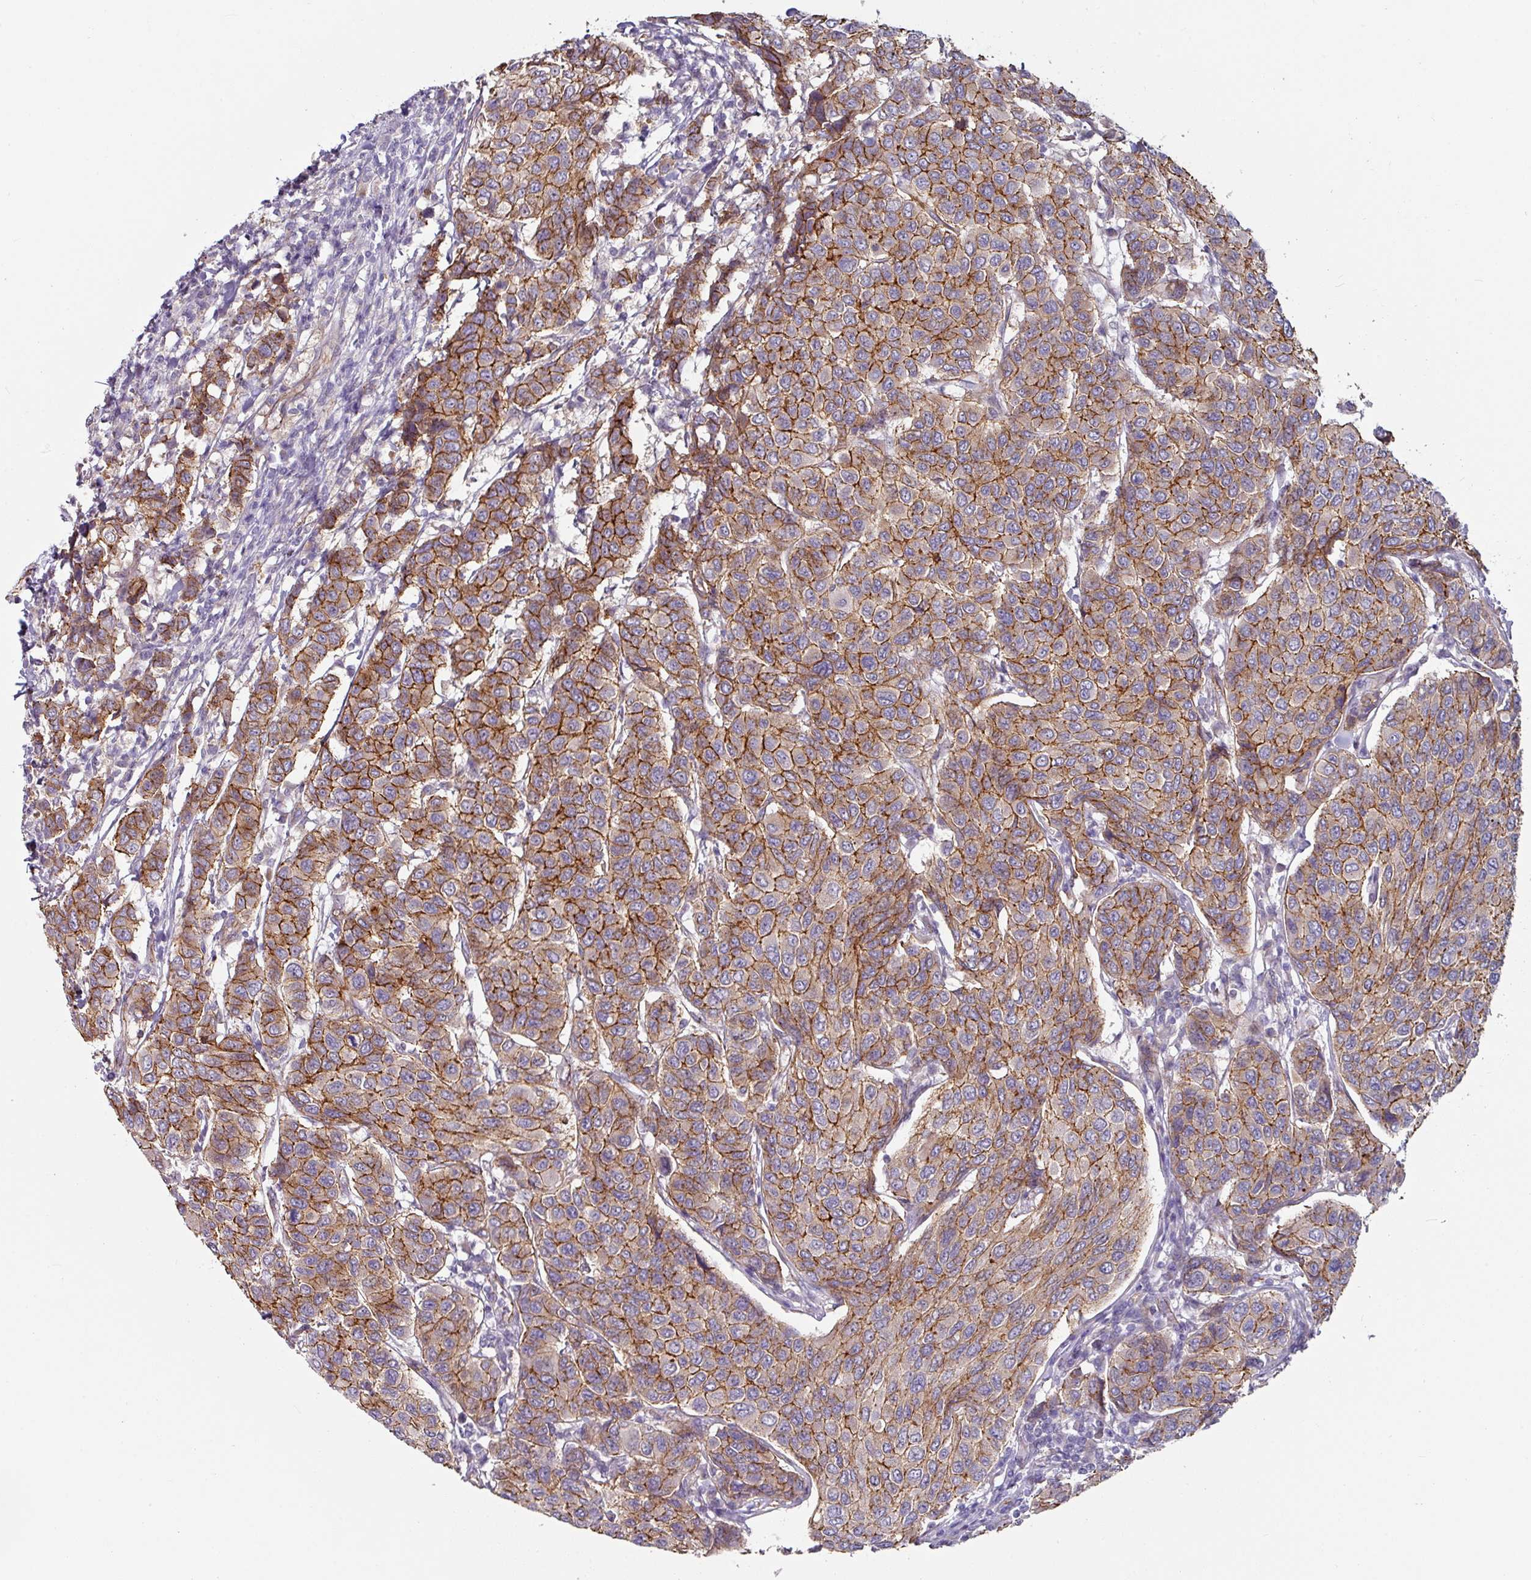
{"staining": {"intensity": "moderate", "quantity": ">75%", "location": "cytoplasmic/membranous"}, "tissue": "breast cancer", "cell_type": "Tumor cells", "image_type": "cancer", "snomed": [{"axis": "morphology", "description": "Duct carcinoma"}, {"axis": "topography", "description": "Breast"}], "caption": "IHC (DAB (3,3'-diaminobenzidine)) staining of breast infiltrating ductal carcinoma demonstrates moderate cytoplasmic/membranous protein expression in about >75% of tumor cells. (DAB IHC with brightfield microscopy, high magnification).", "gene": "JUP", "patient": {"sex": "female", "age": 55}}